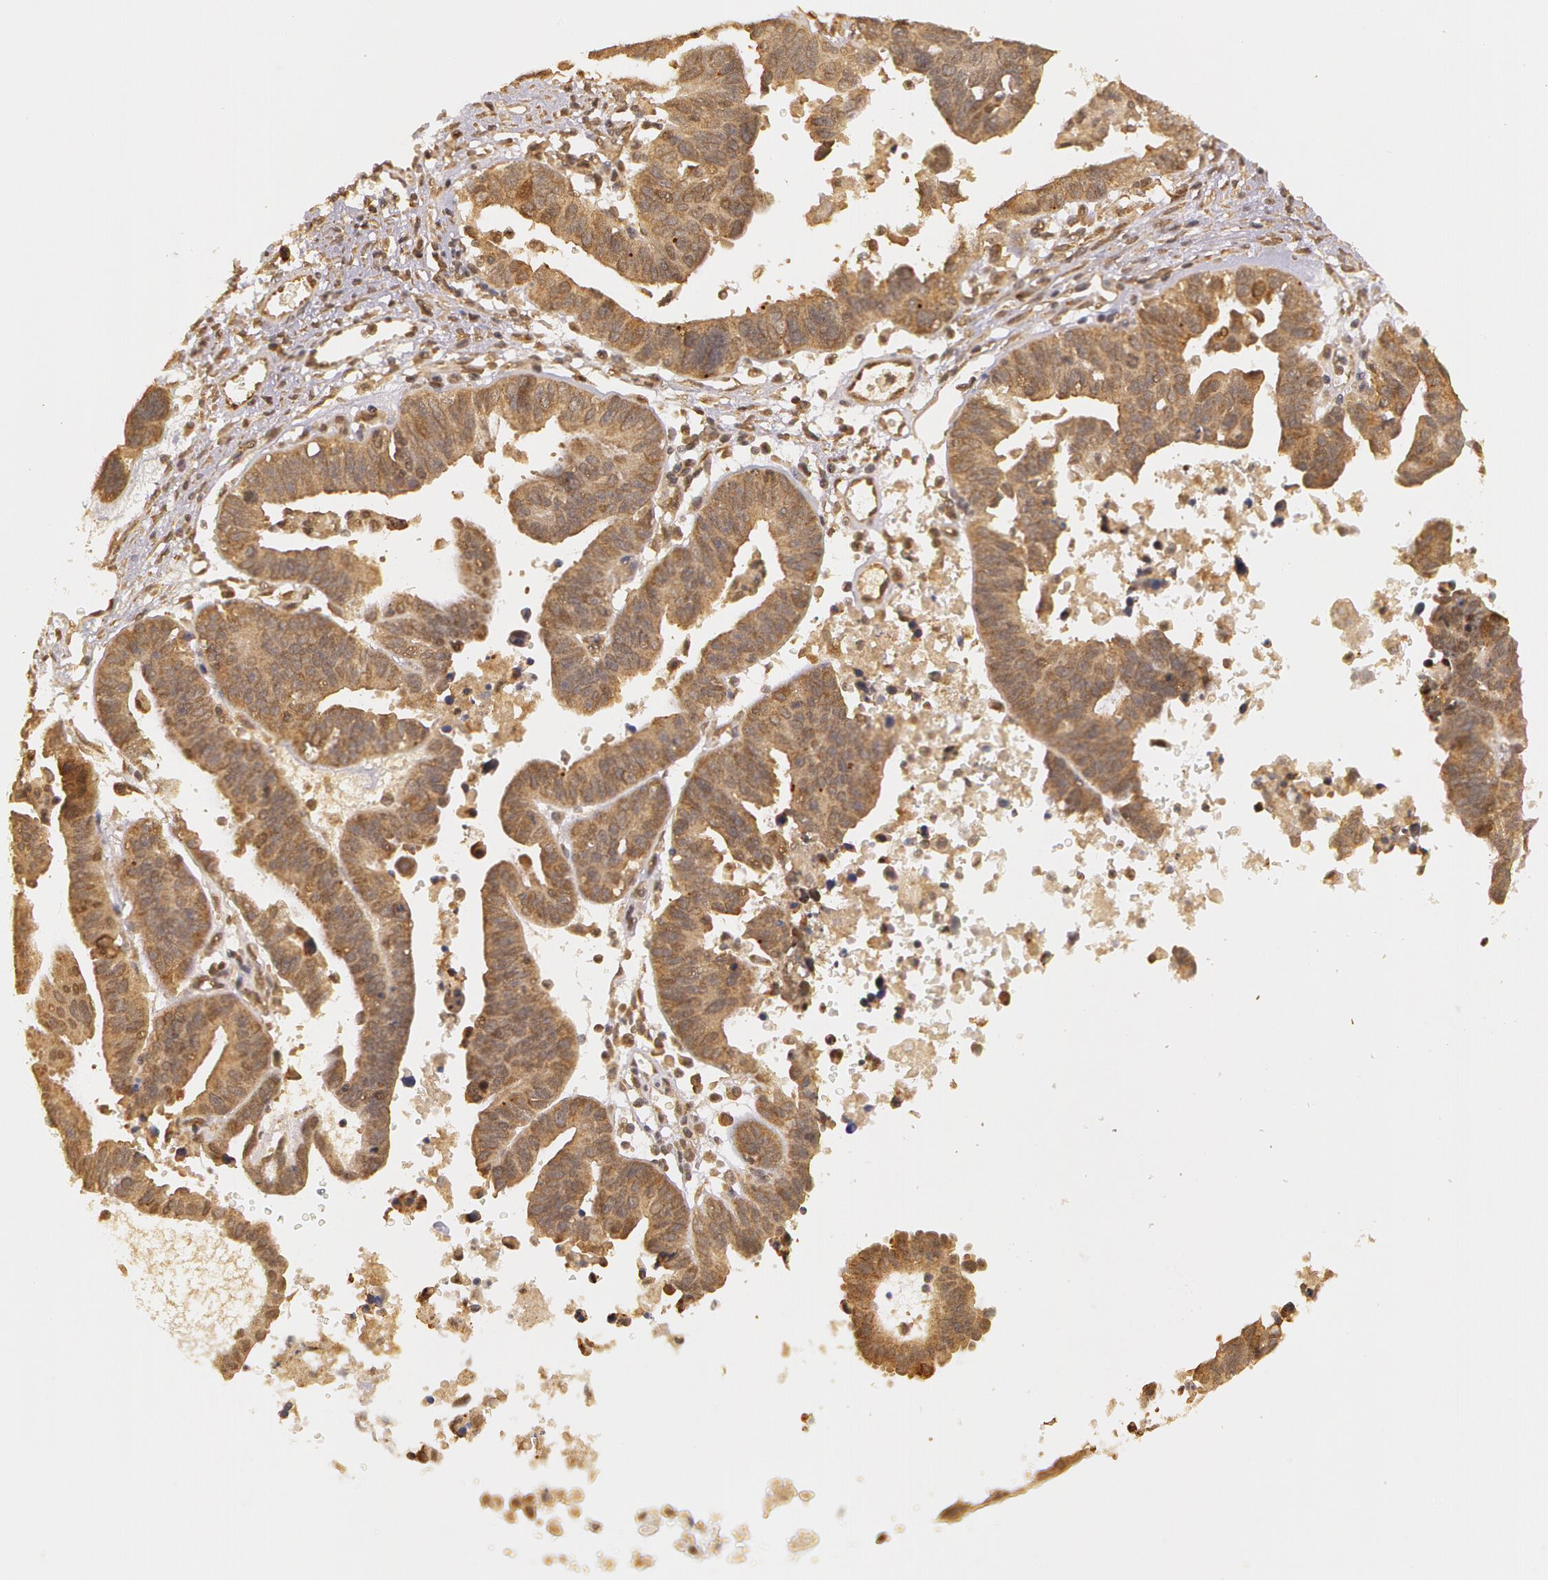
{"staining": {"intensity": "moderate", "quantity": ">75%", "location": "cytoplasmic/membranous"}, "tissue": "ovarian cancer", "cell_type": "Tumor cells", "image_type": "cancer", "snomed": [{"axis": "morphology", "description": "Carcinoma, endometroid"}, {"axis": "morphology", "description": "Cystadenocarcinoma, serous, NOS"}, {"axis": "topography", "description": "Ovary"}], "caption": "Moderate cytoplasmic/membranous staining for a protein is appreciated in about >75% of tumor cells of endometroid carcinoma (ovarian) using IHC.", "gene": "ASCC2", "patient": {"sex": "female", "age": 45}}